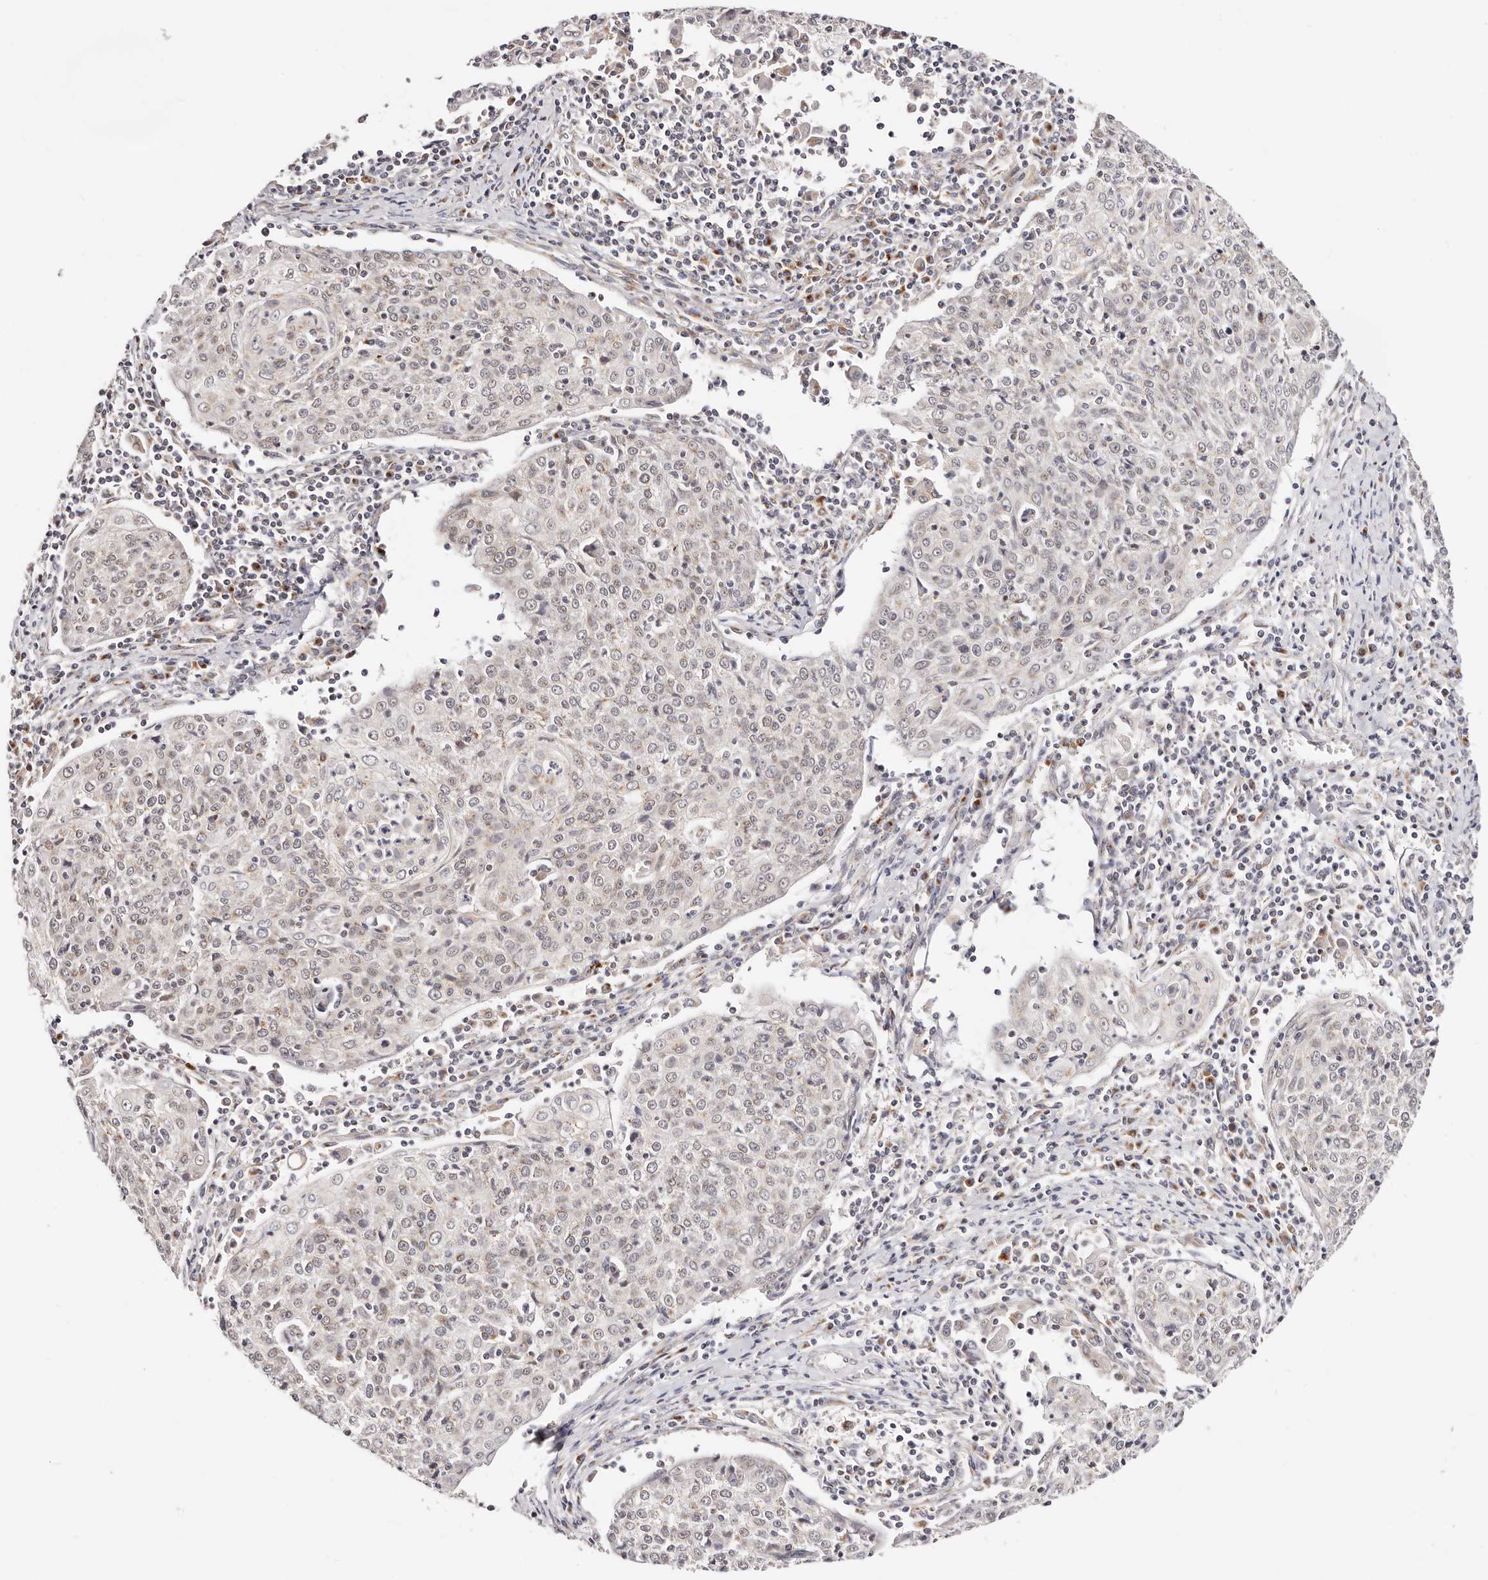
{"staining": {"intensity": "weak", "quantity": "25%-75%", "location": "nuclear"}, "tissue": "cervical cancer", "cell_type": "Tumor cells", "image_type": "cancer", "snomed": [{"axis": "morphology", "description": "Squamous cell carcinoma, NOS"}, {"axis": "topography", "description": "Cervix"}], "caption": "Immunohistochemical staining of human squamous cell carcinoma (cervical) exhibits low levels of weak nuclear protein expression in approximately 25%-75% of tumor cells. (DAB = brown stain, brightfield microscopy at high magnification).", "gene": "VIPAS39", "patient": {"sex": "female", "age": 48}}